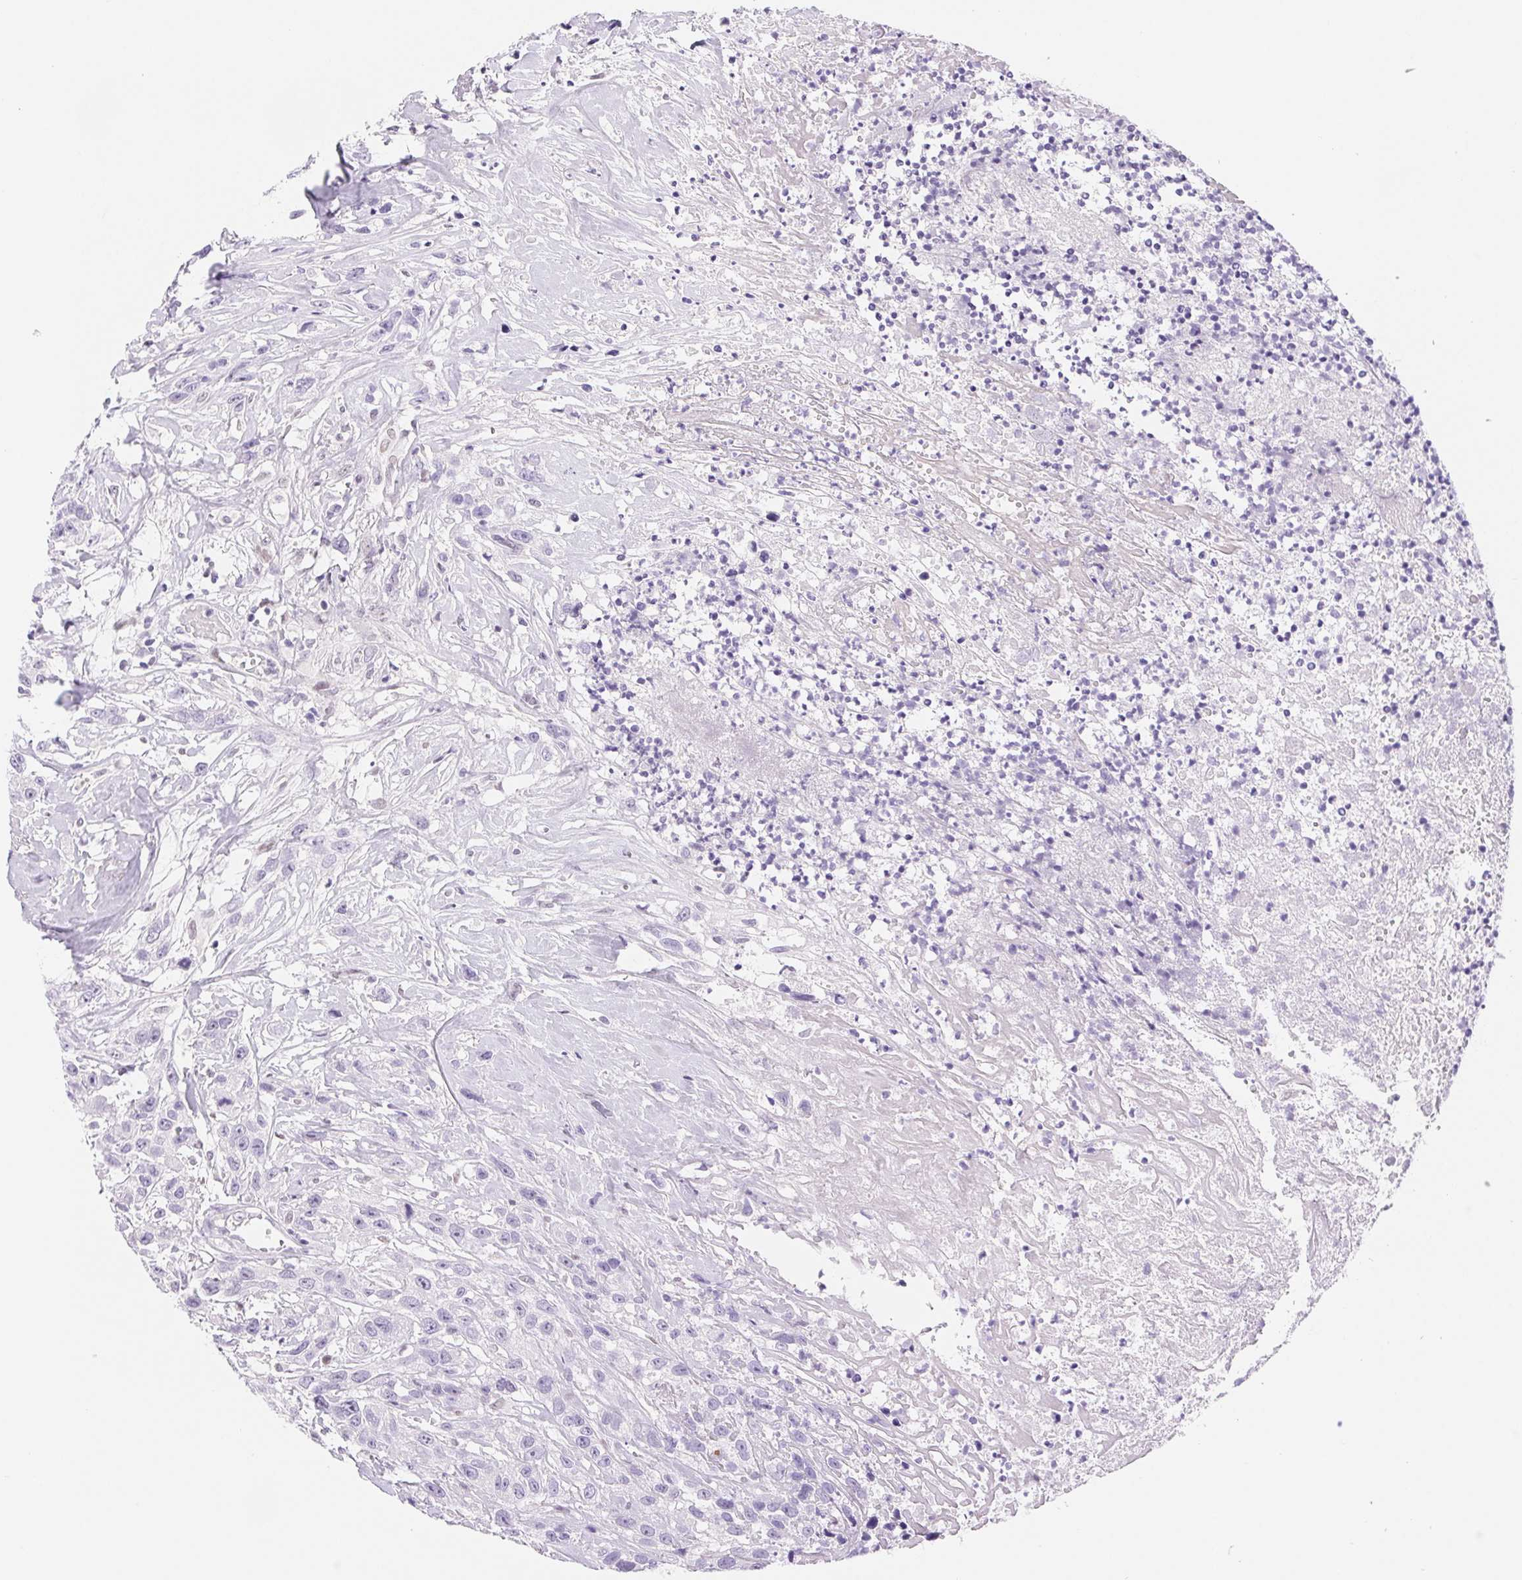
{"staining": {"intensity": "negative", "quantity": "none", "location": "none"}, "tissue": "head and neck cancer", "cell_type": "Tumor cells", "image_type": "cancer", "snomed": [{"axis": "morphology", "description": "Squamous cell carcinoma, NOS"}, {"axis": "topography", "description": "Head-Neck"}], "caption": "Immunohistochemistry (IHC) micrograph of human head and neck squamous cell carcinoma stained for a protein (brown), which reveals no staining in tumor cells.", "gene": "ASGR2", "patient": {"sex": "male", "age": 57}}